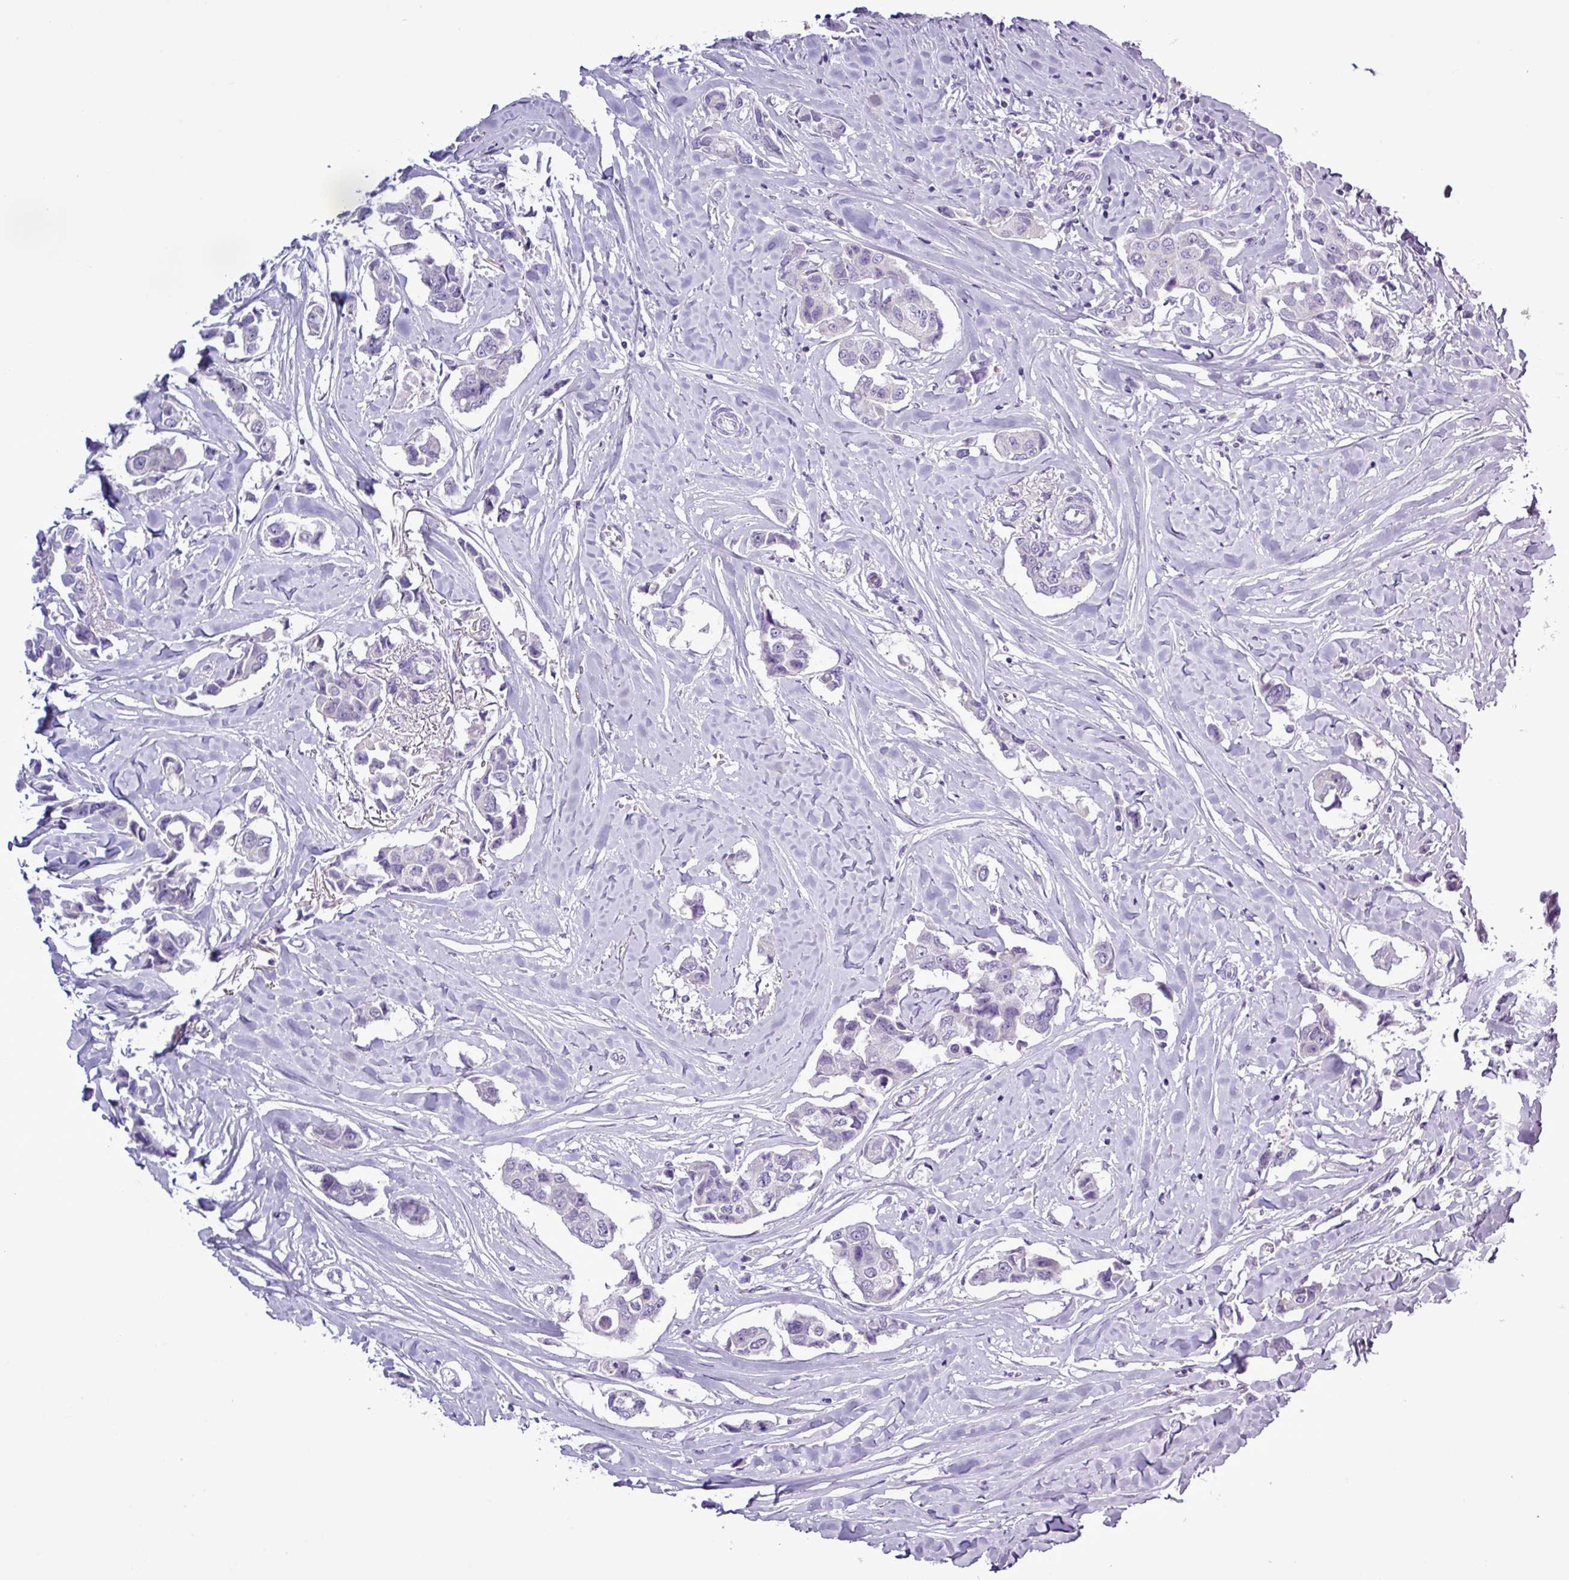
{"staining": {"intensity": "negative", "quantity": "none", "location": "none"}, "tissue": "breast cancer", "cell_type": "Tumor cells", "image_type": "cancer", "snomed": [{"axis": "morphology", "description": "Duct carcinoma"}, {"axis": "topography", "description": "Breast"}], "caption": "DAB immunohistochemical staining of human breast cancer reveals no significant positivity in tumor cells.", "gene": "ALDH3A1", "patient": {"sex": "female", "age": 80}}